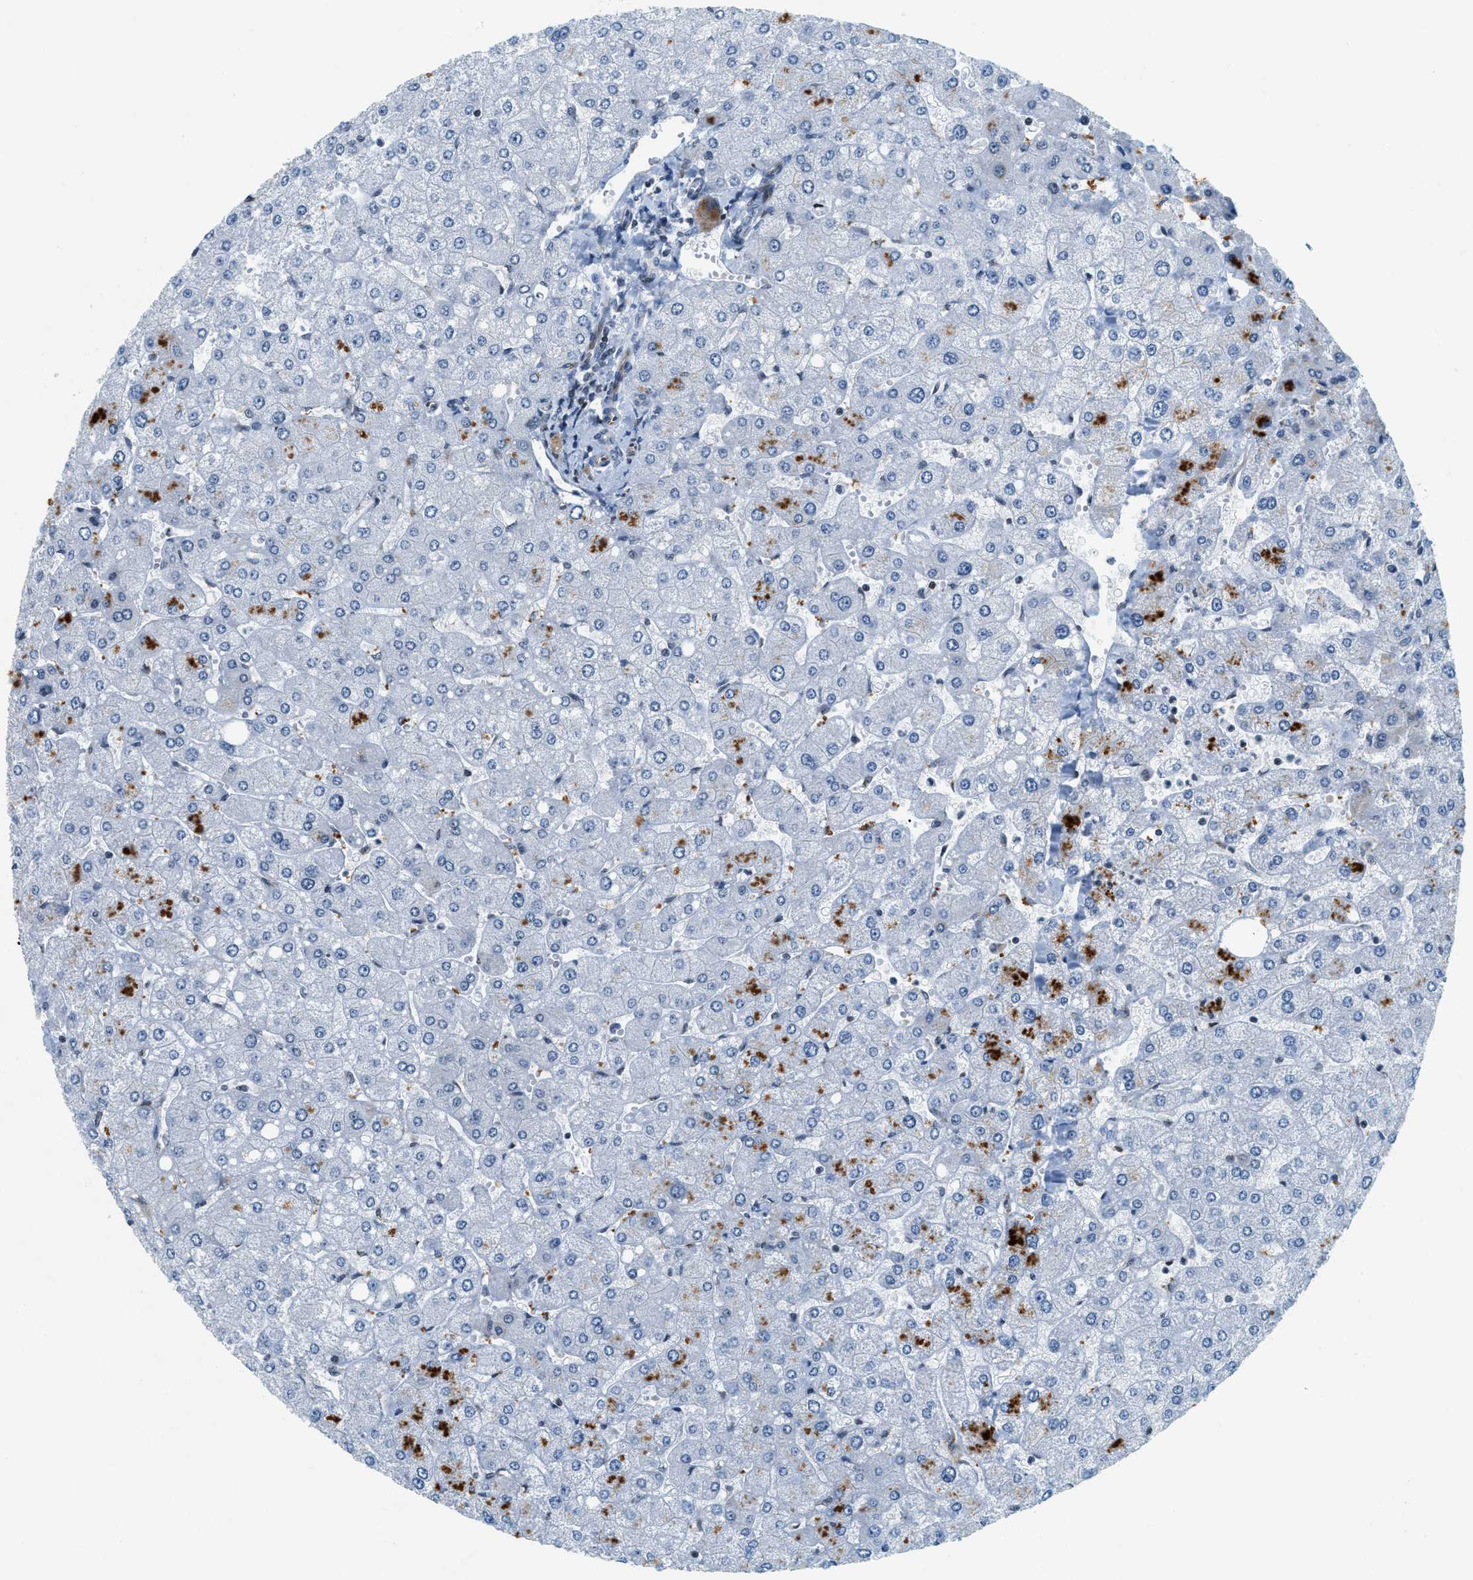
{"staining": {"intensity": "negative", "quantity": "none", "location": "none"}, "tissue": "liver", "cell_type": "Cholangiocytes", "image_type": "normal", "snomed": [{"axis": "morphology", "description": "Normal tissue, NOS"}, {"axis": "topography", "description": "Liver"}], "caption": "Liver stained for a protein using IHC exhibits no expression cholangiocytes.", "gene": "UVRAG", "patient": {"sex": "male", "age": 55}}